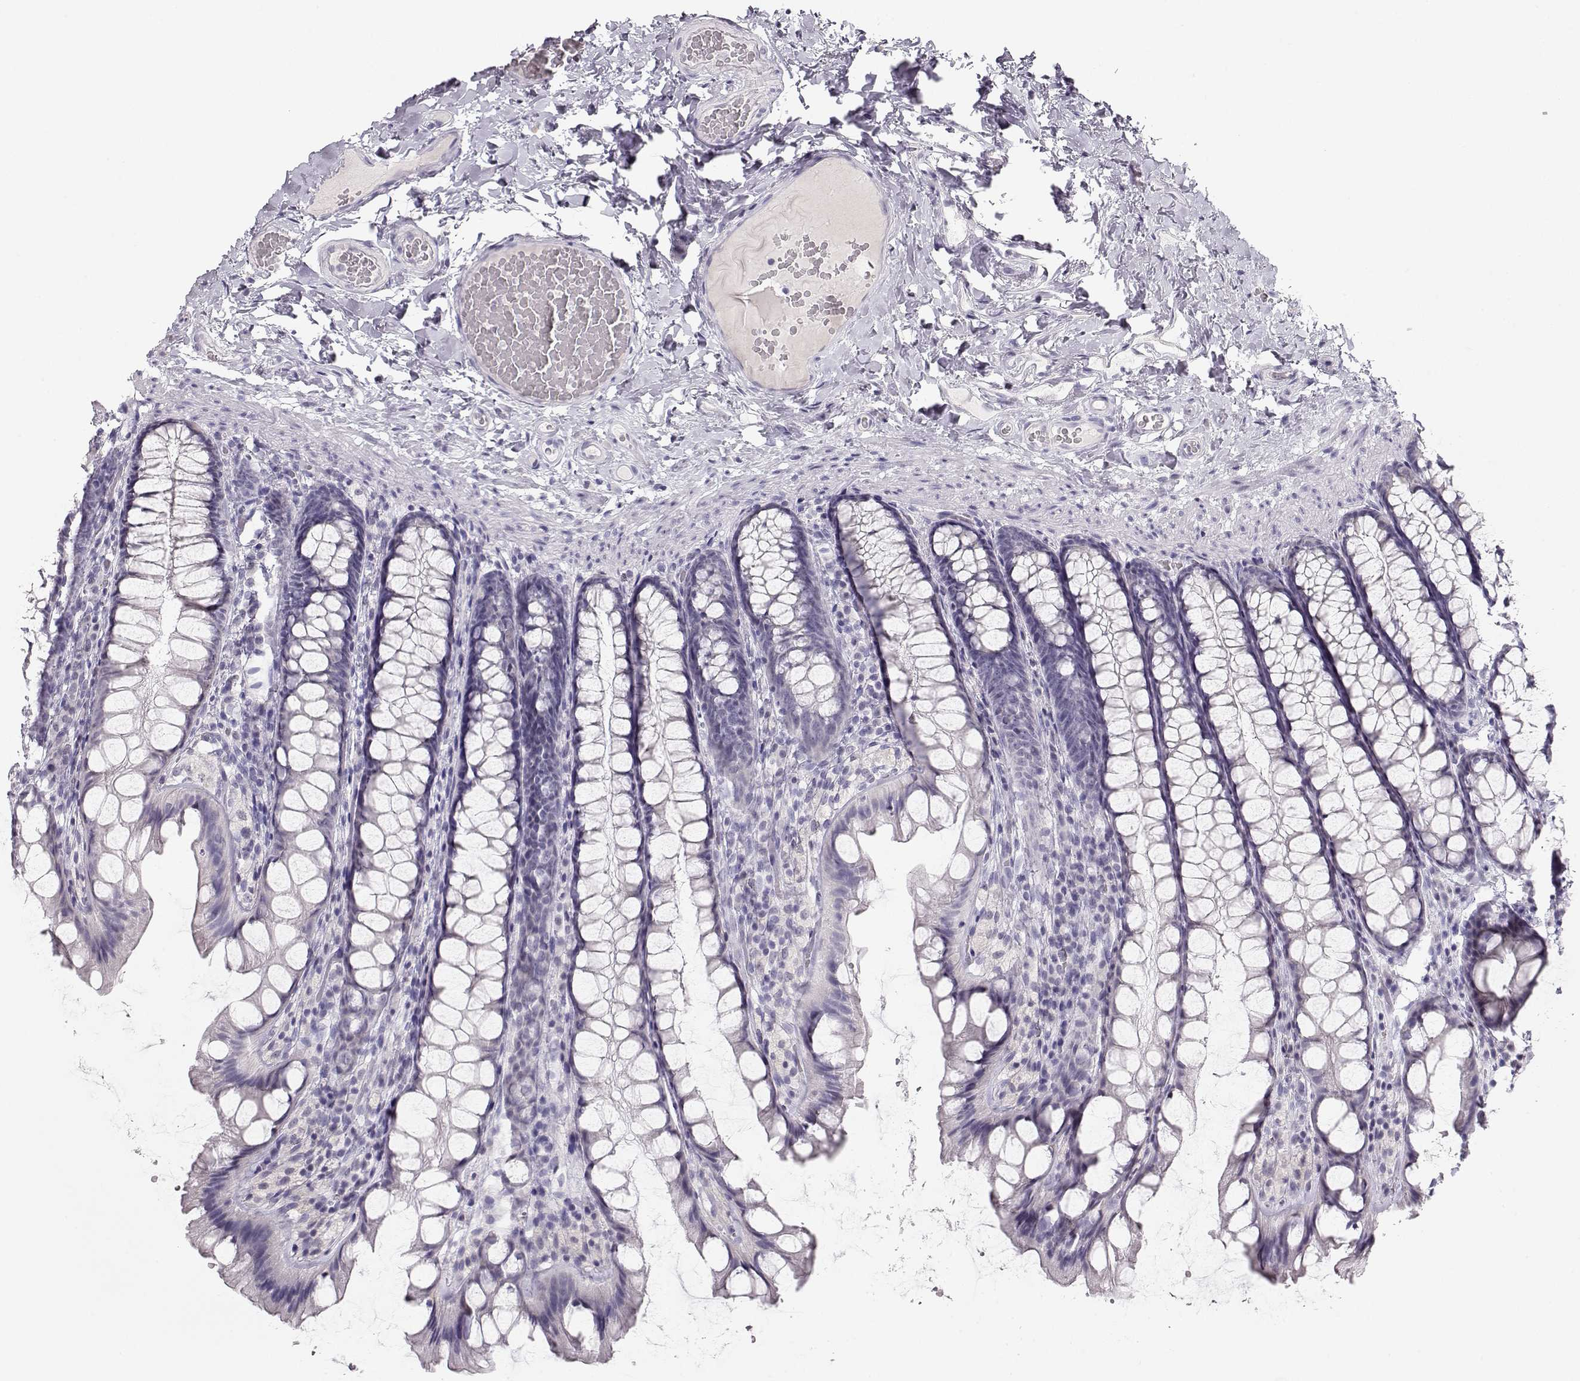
{"staining": {"intensity": "negative", "quantity": "none", "location": "none"}, "tissue": "colon", "cell_type": "Endothelial cells", "image_type": "normal", "snomed": [{"axis": "morphology", "description": "Normal tissue, NOS"}, {"axis": "topography", "description": "Colon"}], "caption": "Immunohistochemistry image of normal colon stained for a protein (brown), which shows no positivity in endothelial cells. (DAB immunohistochemistry (IHC) visualized using brightfield microscopy, high magnification).", "gene": "IMPG1", "patient": {"sex": "male", "age": 47}}